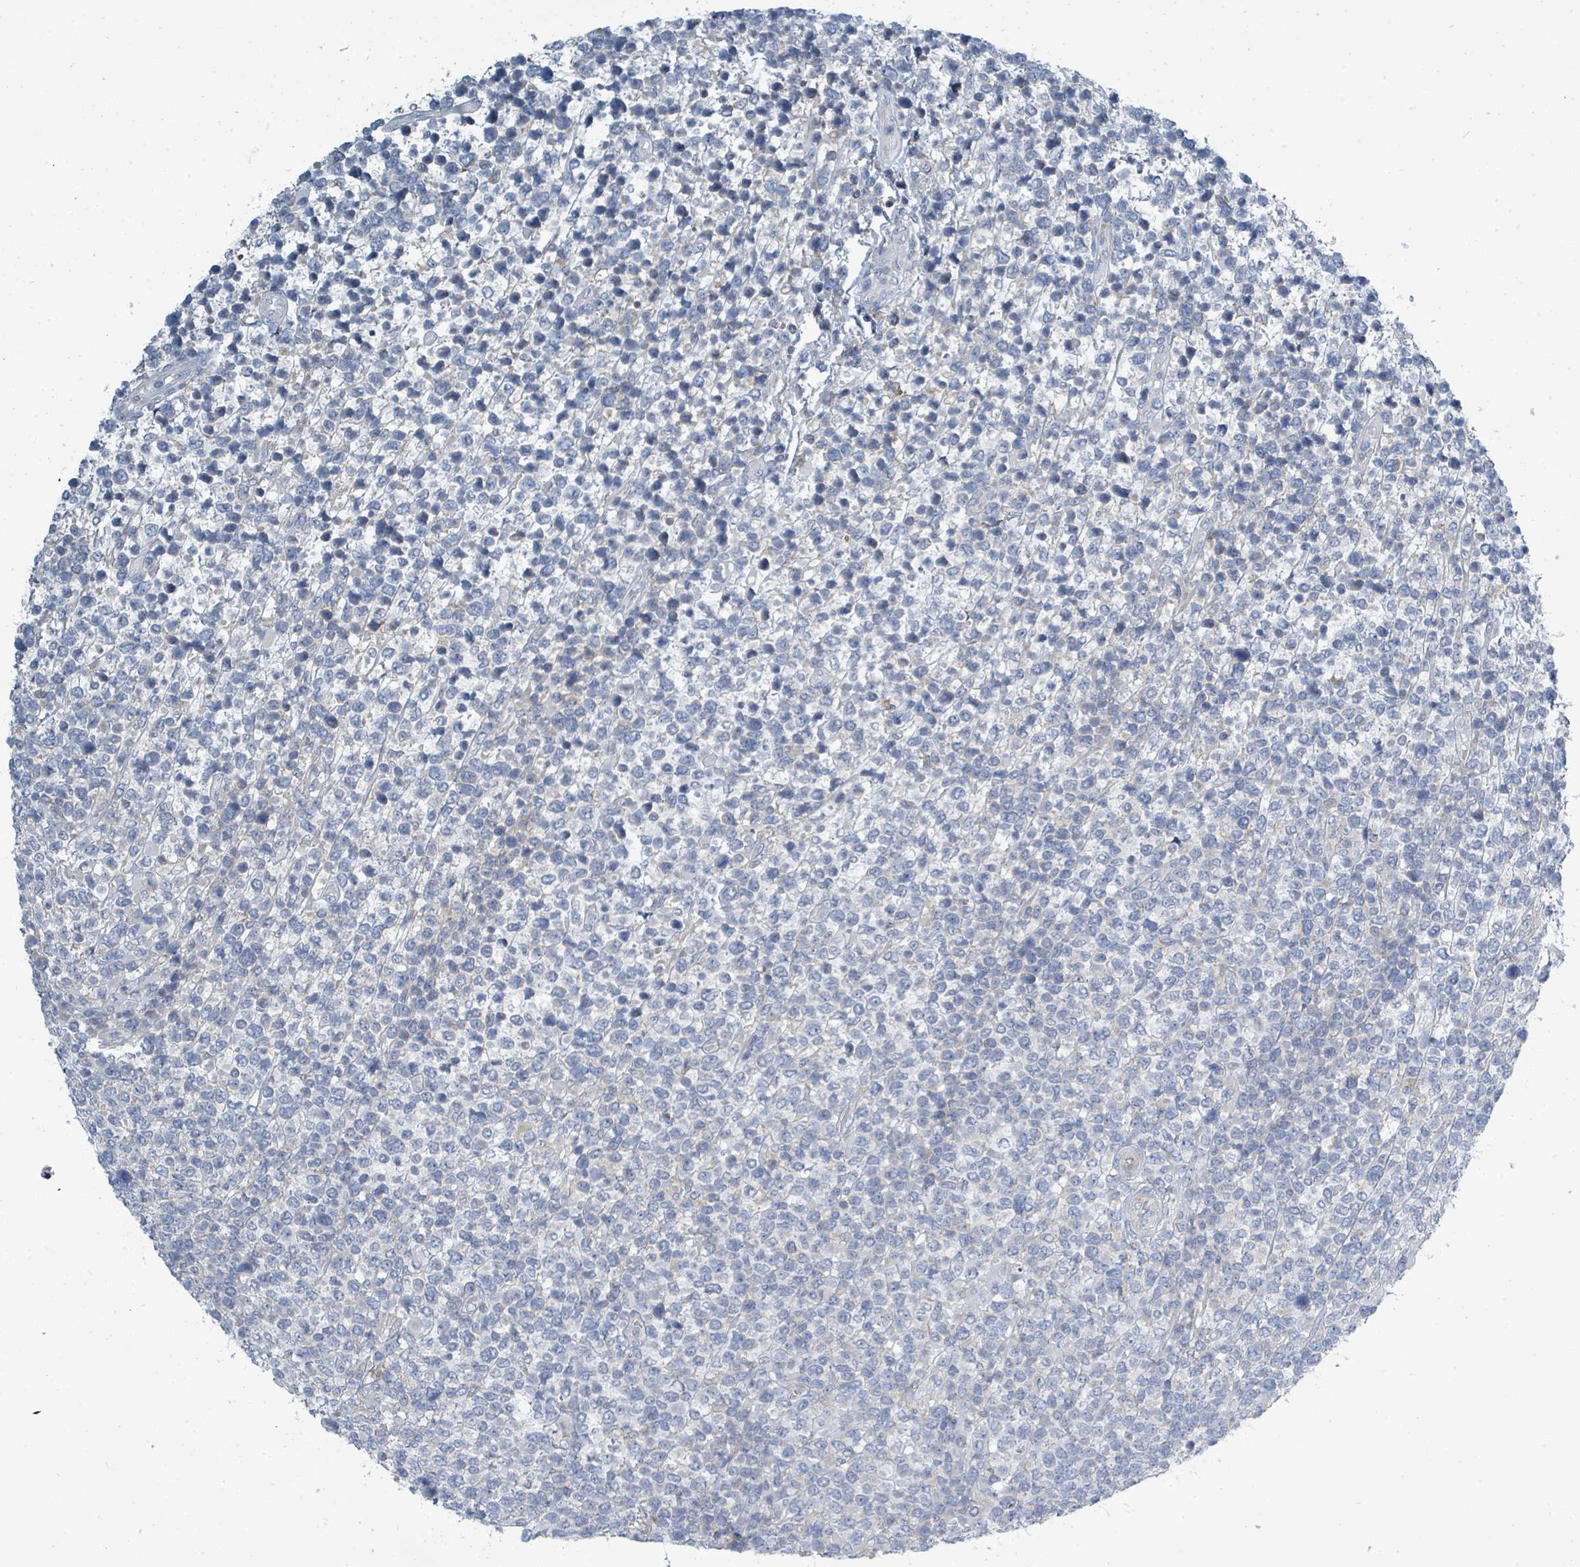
{"staining": {"intensity": "negative", "quantity": "none", "location": "none"}, "tissue": "lymphoma", "cell_type": "Tumor cells", "image_type": "cancer", "snomed": [{"axis": "morphology", "description": "Malignant lymphoma, non-Hodgkin's type, High grade"}, {"axis": "topography", "description": "Soft tissue"}], "caption": "Human lymphoma stained for a protein using immunohistochemistry exhibits no staining in tumor cells.", "gene": "SLC25A23", "patient": {"sex": "female", "age": 56}}